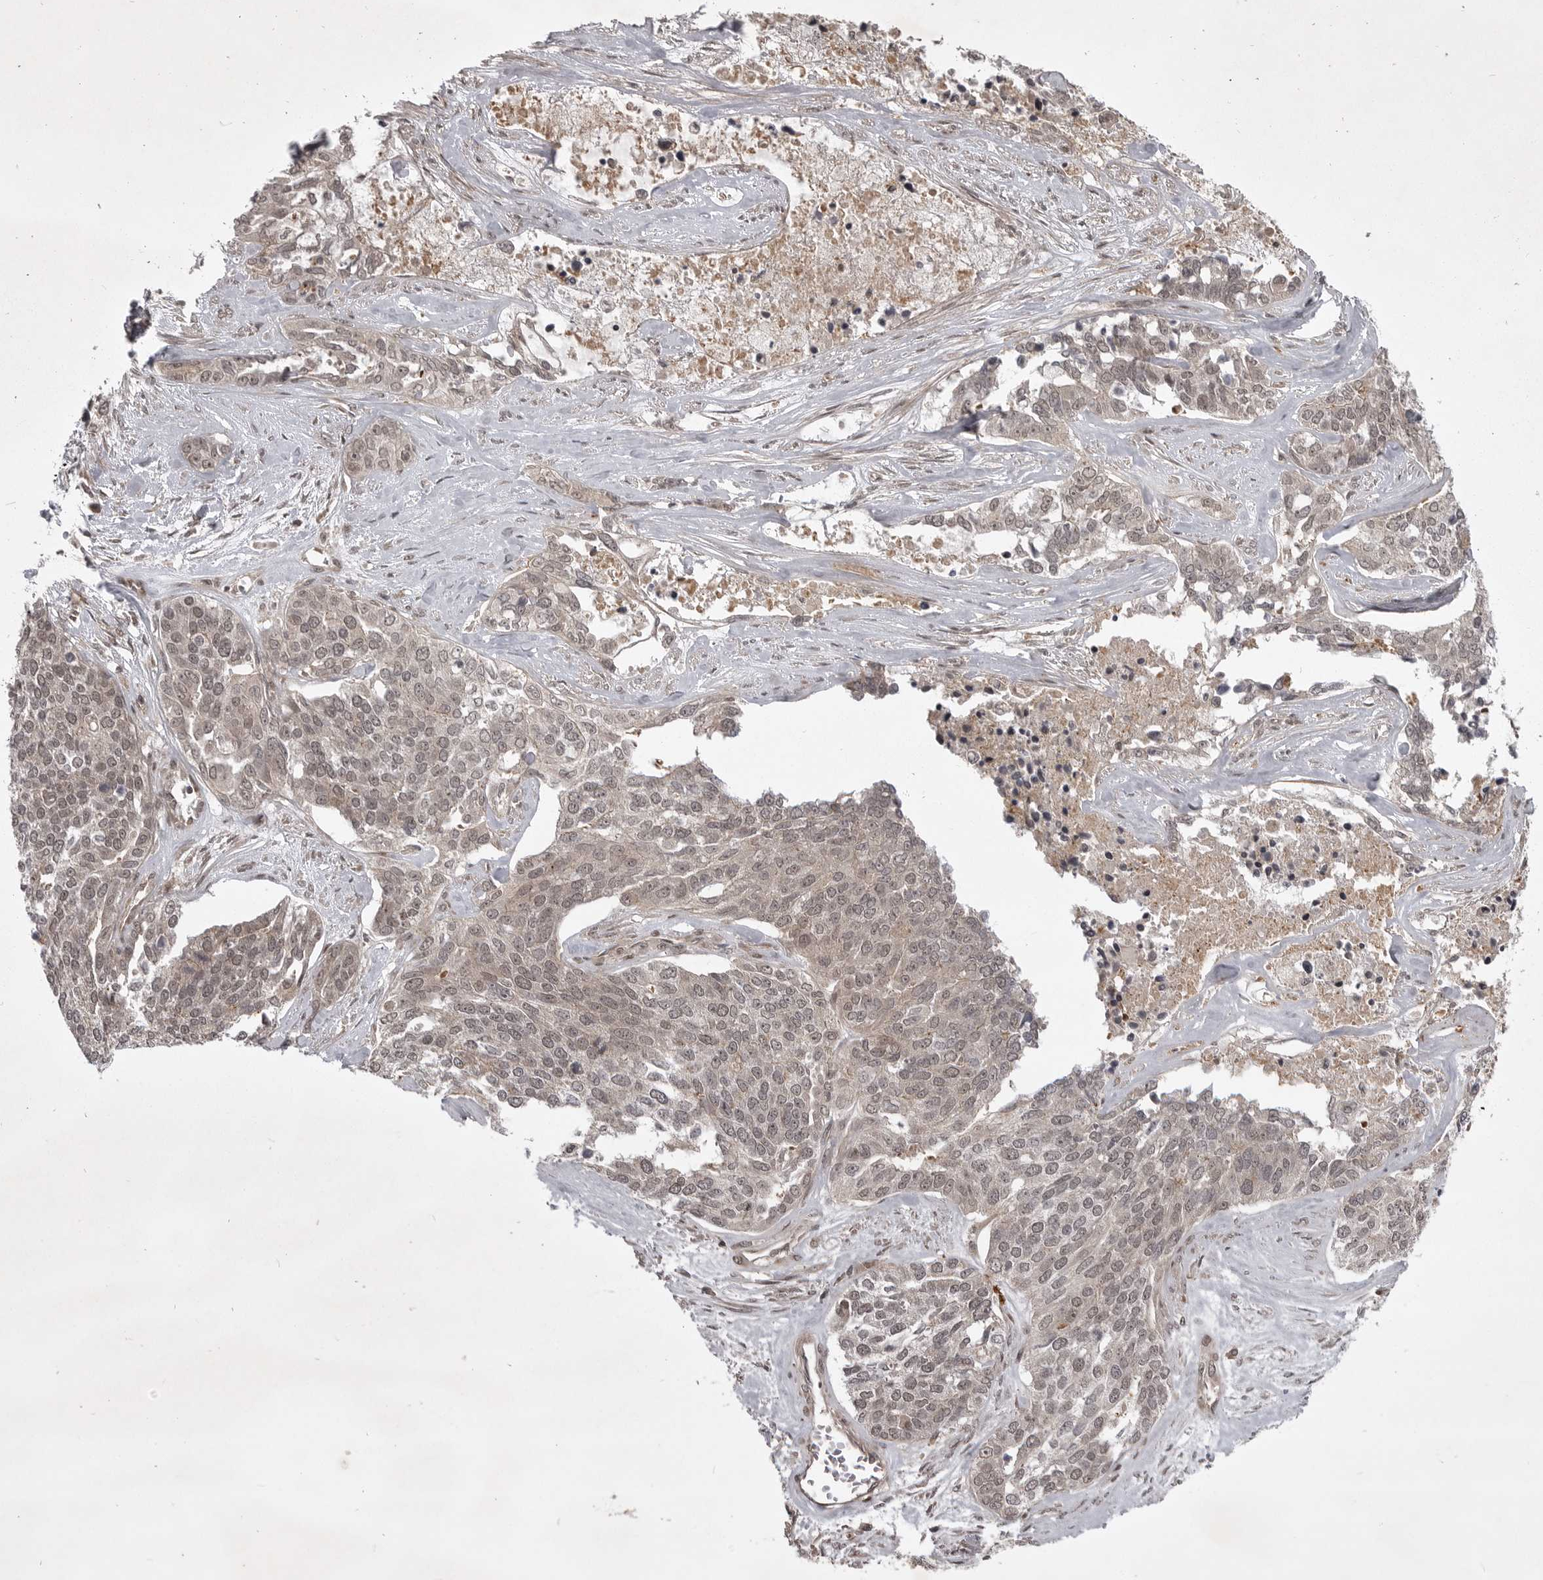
{"staining": {"intensity": "weak", "quantity": ">75%", "location": "nuclear"}, "tissue": "ovarian cancer", "cell_type": "Tumor cells", "image_type": "cancer", "snomed": [{"axis": "morphology", "description": "Cystadenocarcinoma, serous, NOS"}, {"axis": "topography", "description": "Ovary"}], "caption": "Weak nuclear expression is identified in about >75% of tumor cells in ovarian serous cystadenocarcinoma.", "gene": "SNX16", "patient": {"sex": "female", "age": 44}}